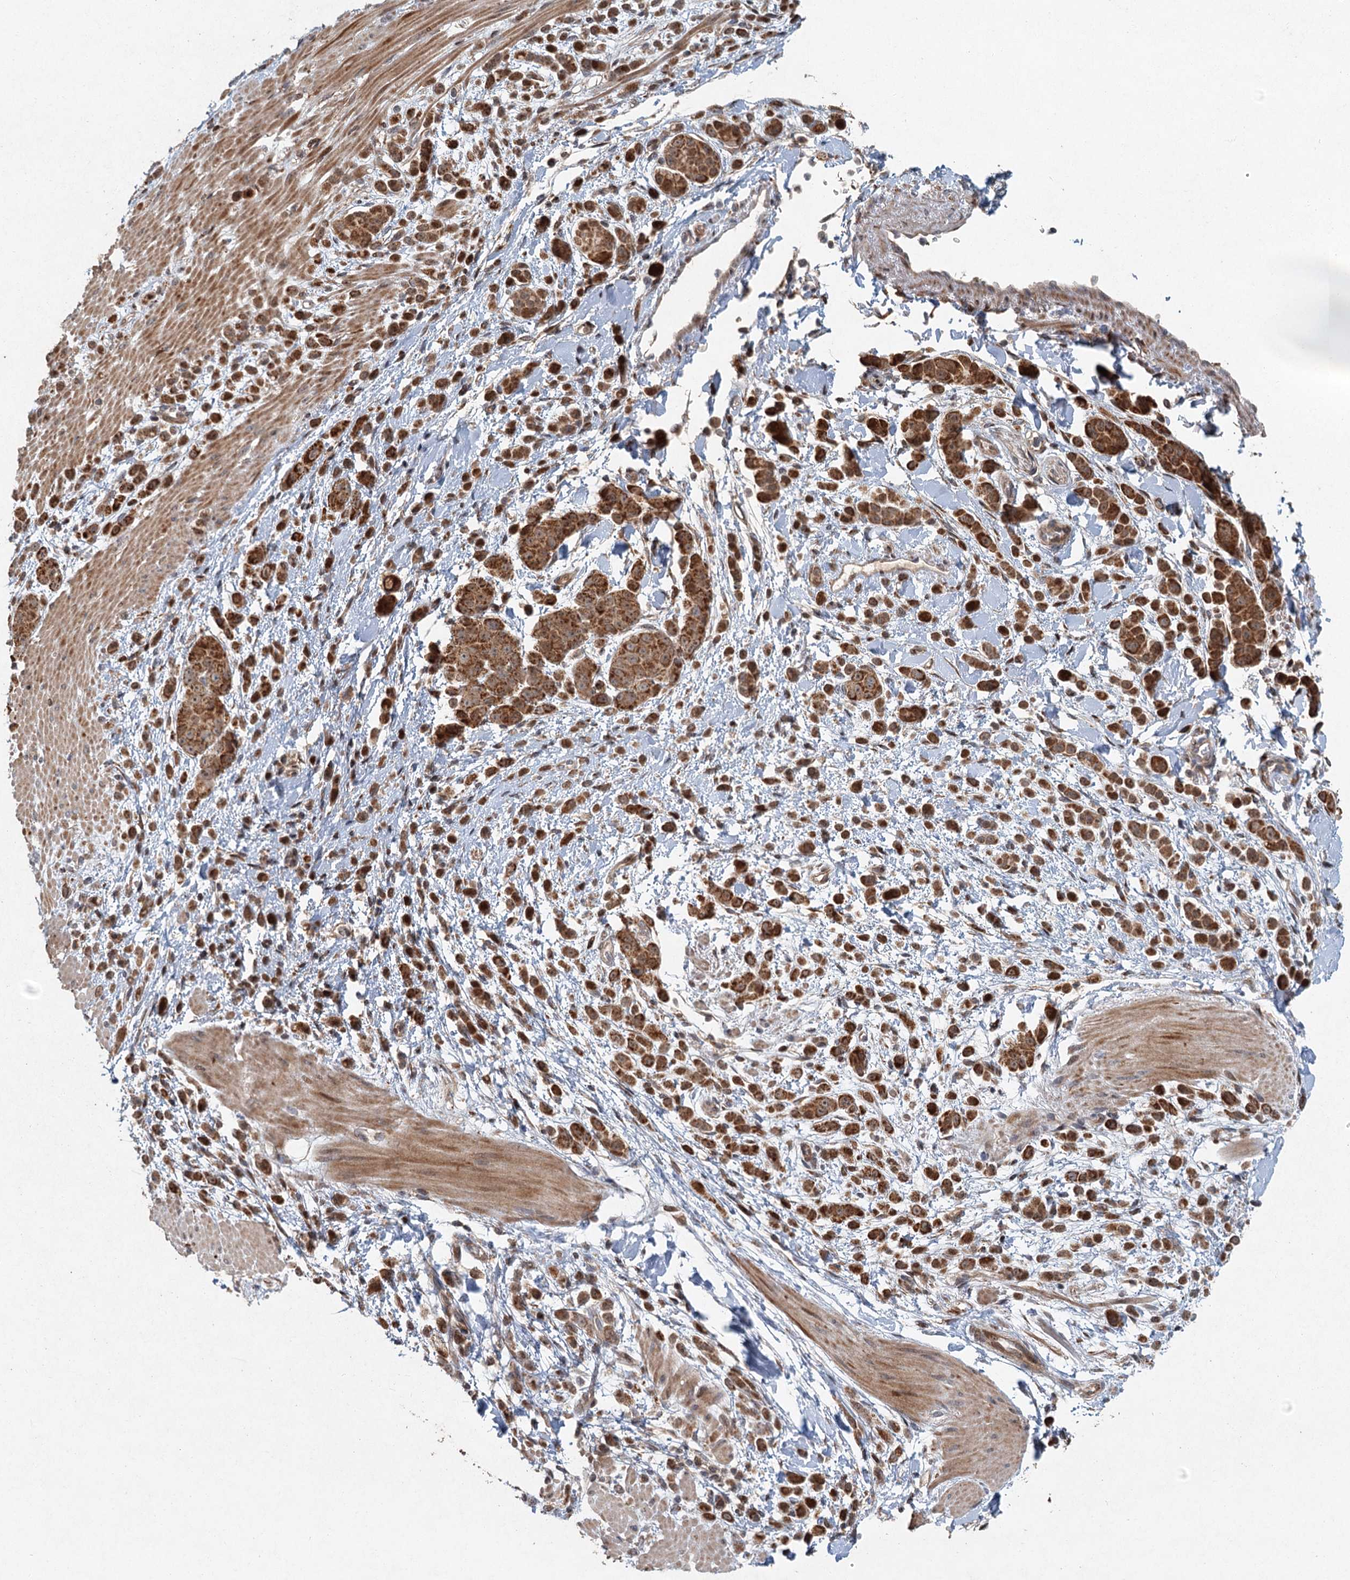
{"staining": {"intensity": "moderate", "quantity": ">75%", "location": "cytoplasmic/membranous"}, "tissue": "pancreatic cancer", "cell_type": "Tumor cells", "image_type": "cancer", "snomed": [{"axis": "morphology", "description": "Normal tissue, NOS"}, {"axis": "morphology", "description": "Adenocarcinoma, NOS"}, {"axis": "topography", "description": "Pancreas"}], "caption": "A brown stain highlights moderate cytoplasmic/membranous positivity of a protein in pancreatic cancer tumor cells.", "gene": "SRPX2", "patient": {"sex": "female", "age": 64}}